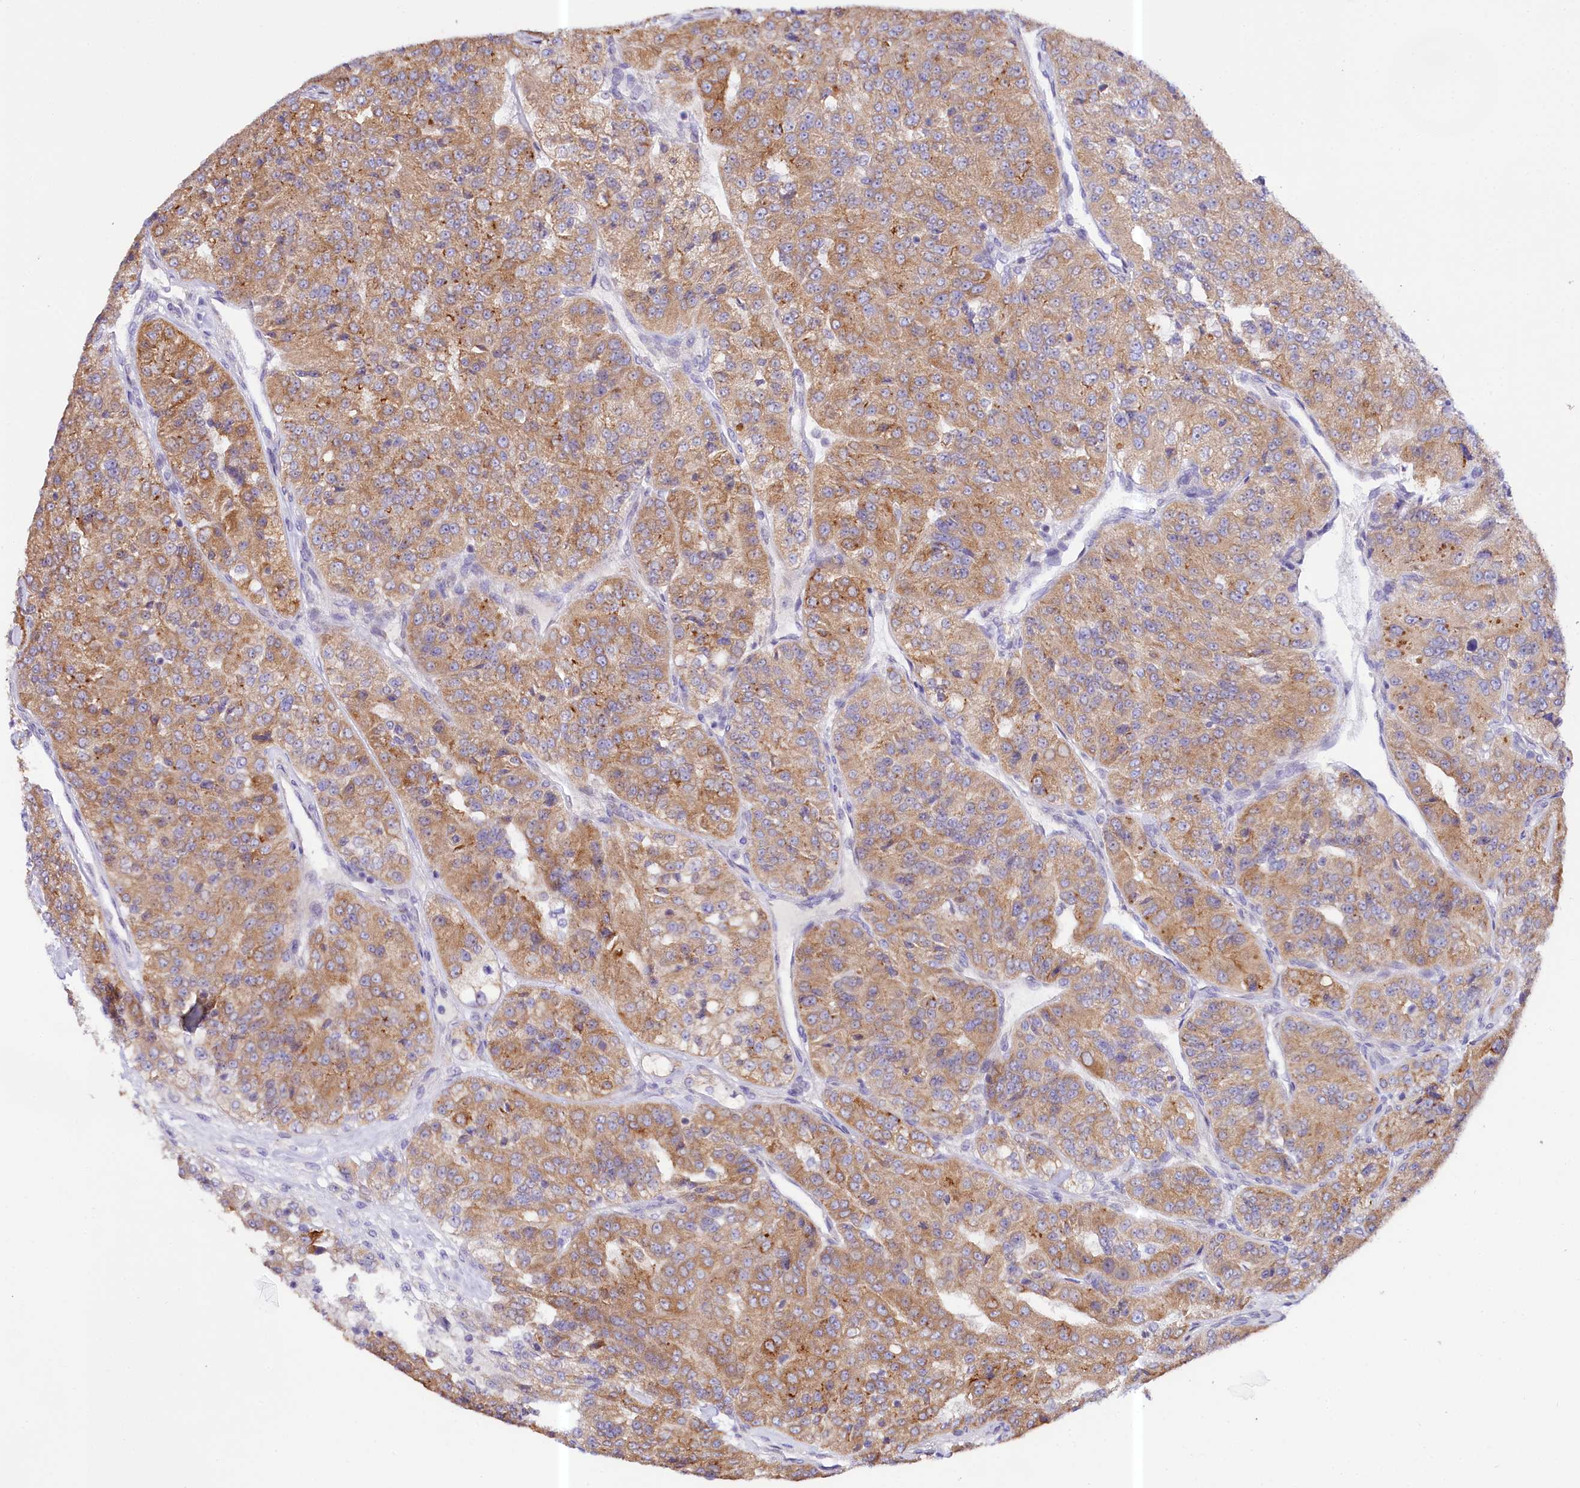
{"staining": {"intensity": "moderate", "quantity": ">75%", "location": "cytoplasmic/membranous"}, "tissue": "renal cancer", "cell_type": "Tumor cells", "image_type": "cancer", "snomed": [{"axis": "morphology", "description": "Adenocarcinoma, NOS"}, {"axis": "topography", "description": "Kidney"}], "caption": "Immunohistochemistry (IHC) staining of adenocarcinoma (renal), which displays medium levels of moderate cytoplasmic/membranous staining in approximately >75% of tumor cells indicating moderate cytoplasmic/membranous protein positivity. The staining was performed using DAB (3,3'-diaminobenzidine) (brown) for protein detection and nuclei were counterstained in hematoxylin (blue).", "gene": "CEP295", "patient": {"sex": "female", "age": 63}}